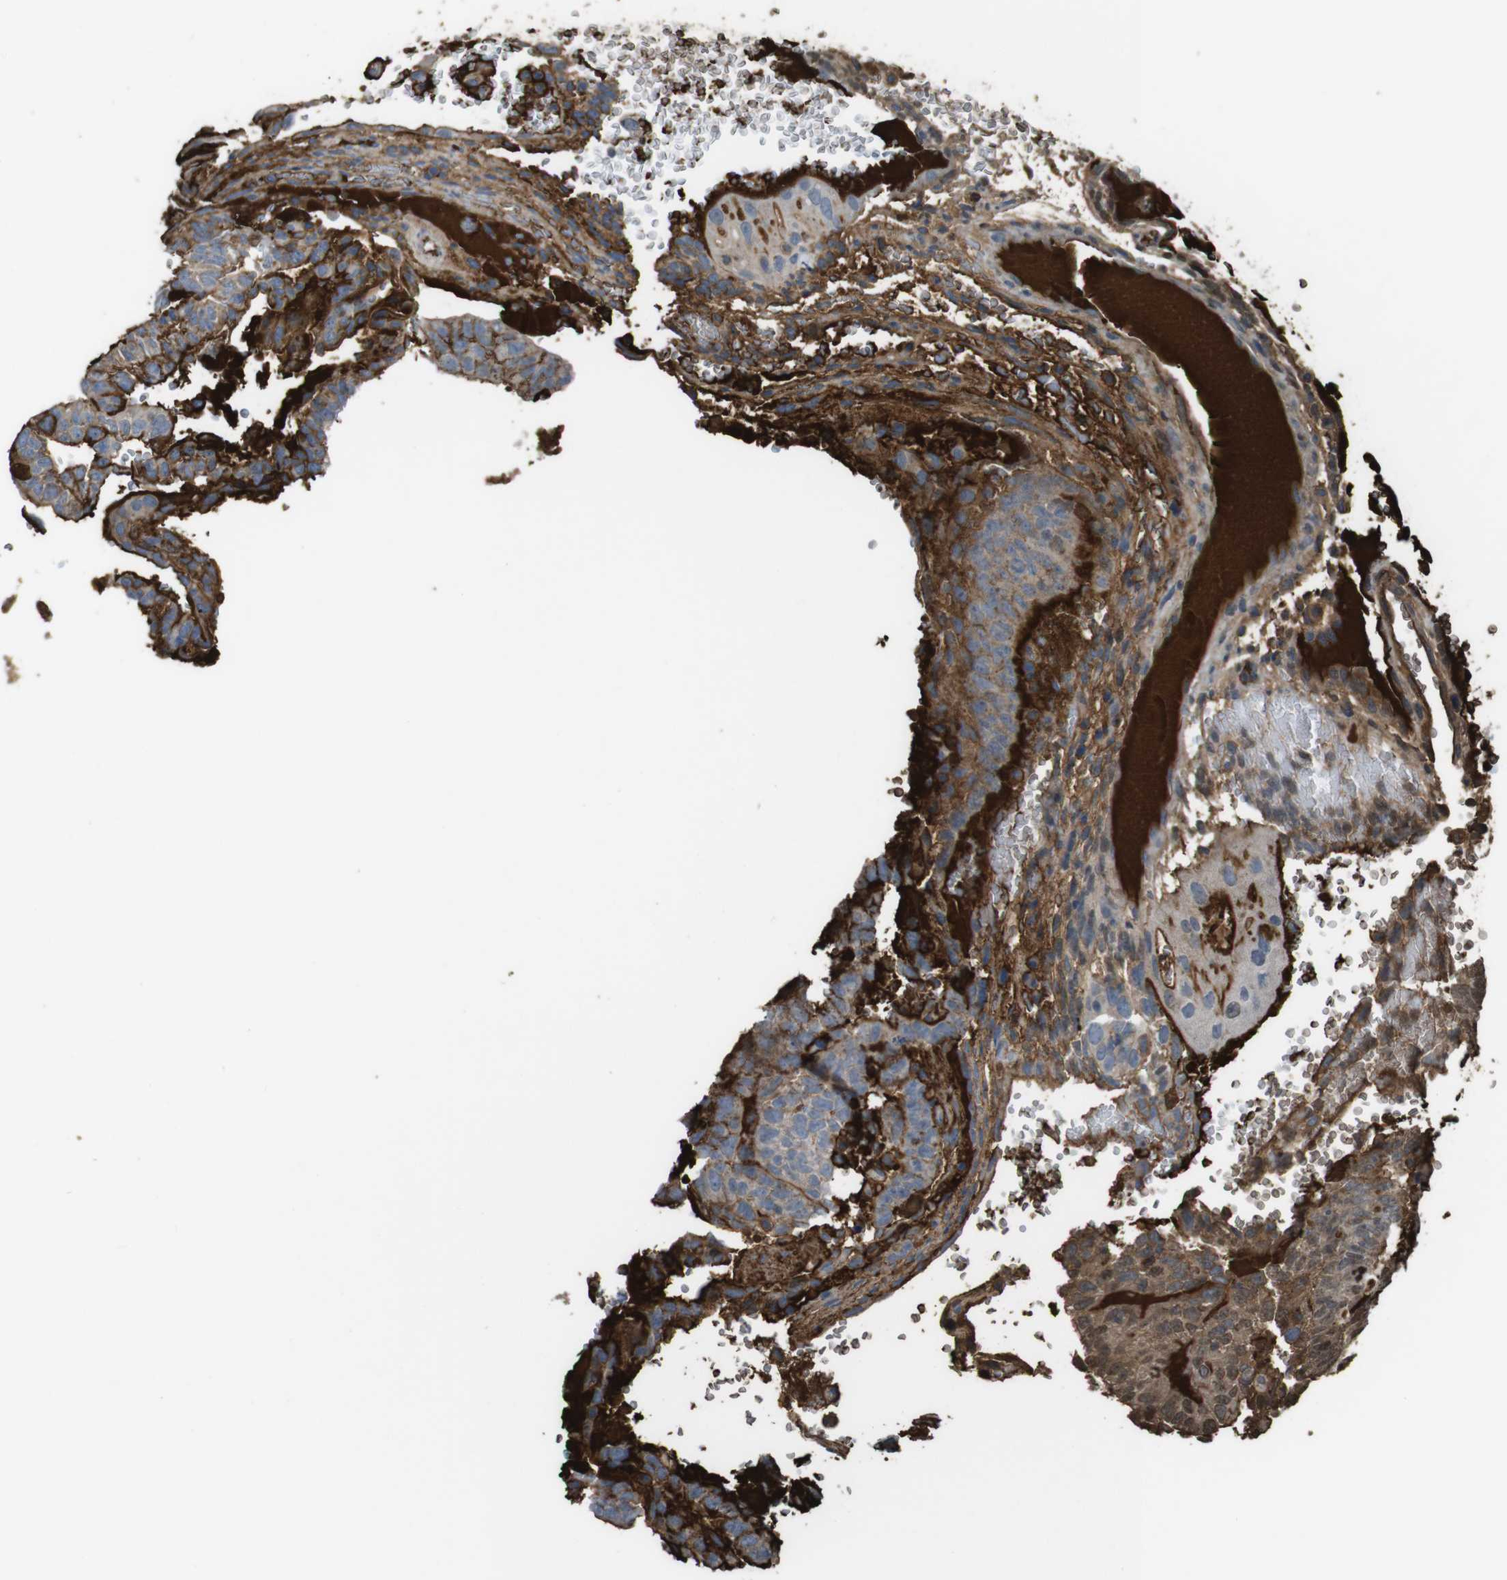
{"staining": {"intensity": "strong", "quantity": "25%-75%", "location": "cytoplasmic/membranous"}, "tissue": "testis cancer", "cell_type": "Tumor cells", "image_type": "cancer", "snomed": [{"axis": "morphology", "description": "Seminoma, NOS"}, {"axis": "morphology", "description": "Carcinoma, Embryonal, NOS"}, {"axis": "topography", "description": "Testis"}], "caption": "High-magnification brightfield microscopy of testis seminoma stained with DAB (brown) and counterstained with hematoxylin (blue). tumor cells exhibit strong cytoplasmic/membranous staining is present in approximately25%-75% of cells.", "gene": "LTBP4", "patient": {"sex": "male", "age": 52}}